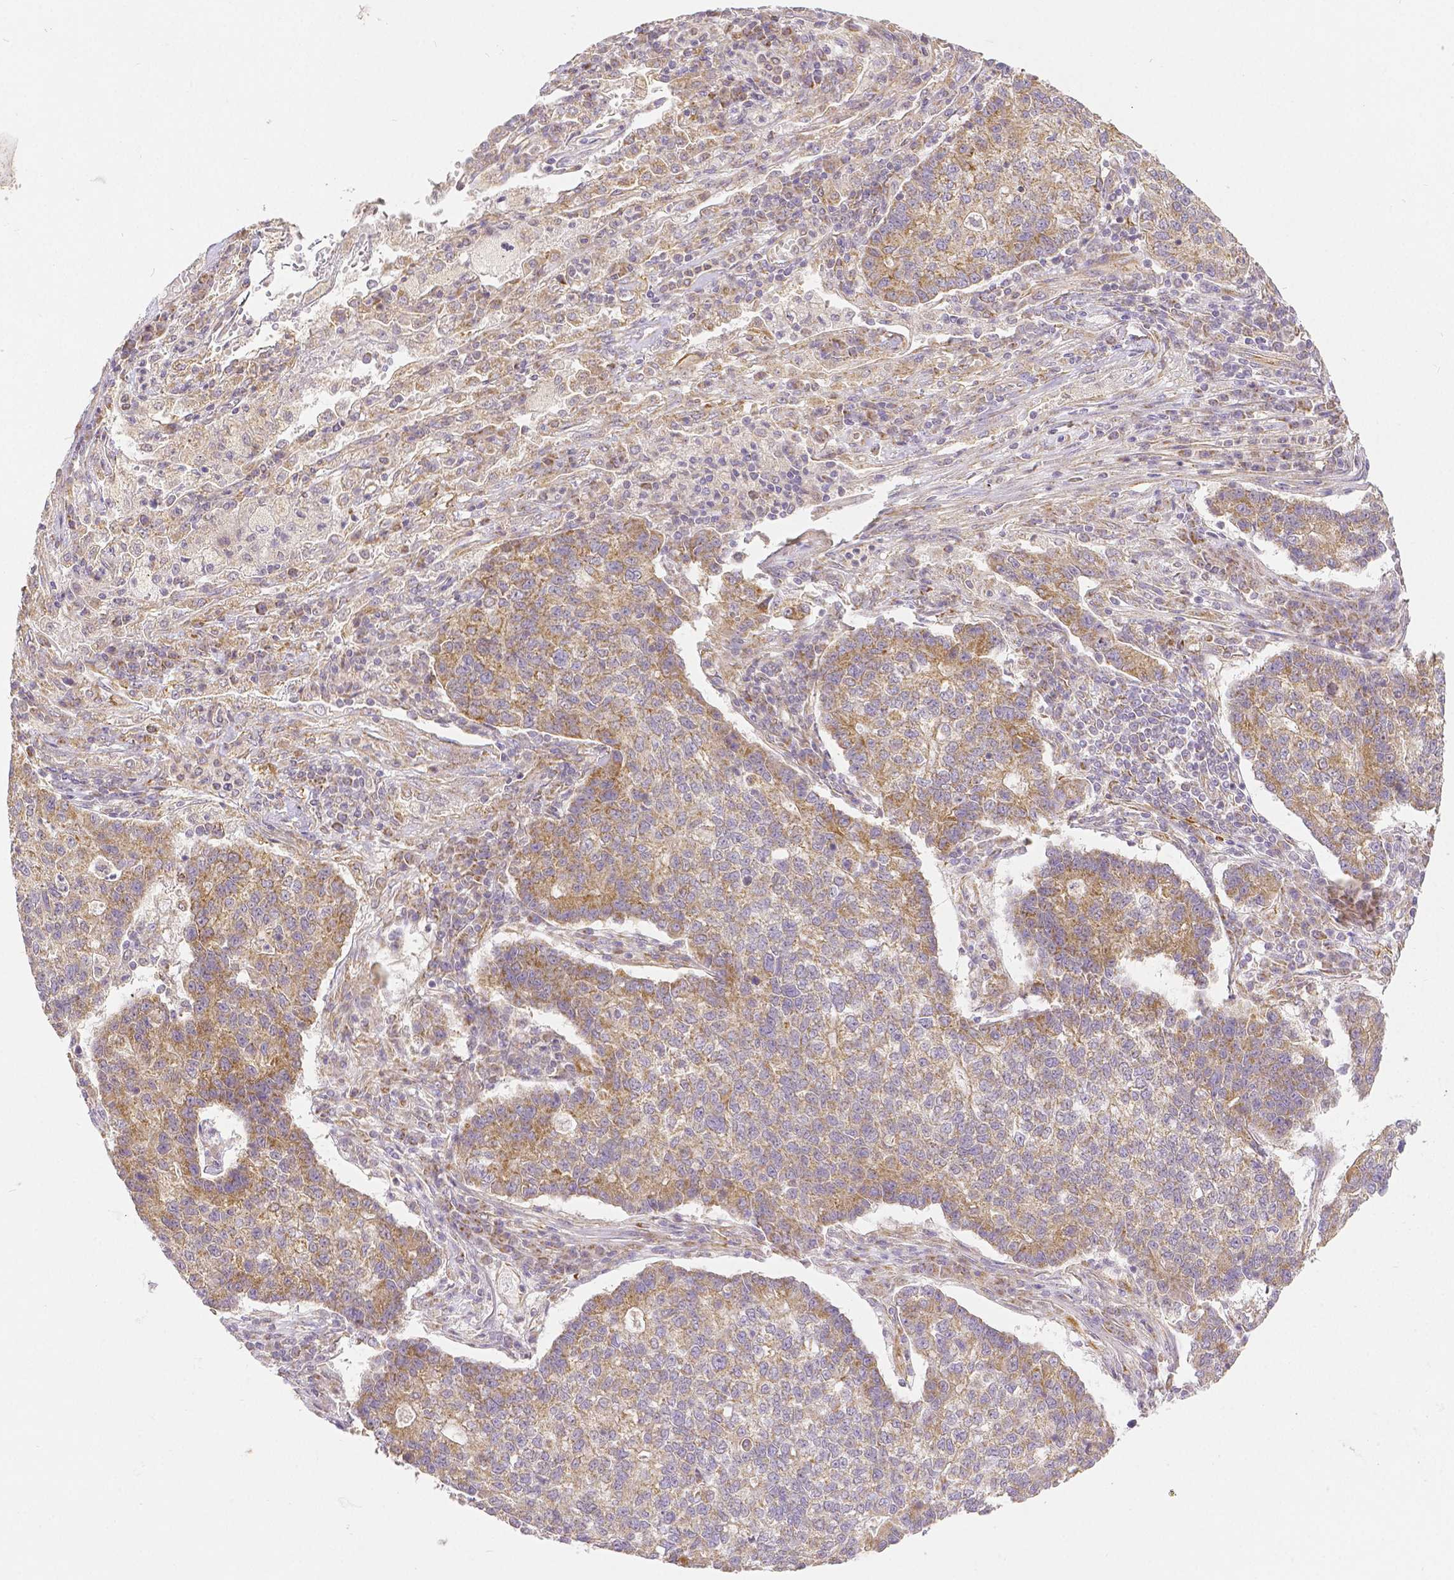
{"staining": {"intensity": "moderate", "quantity": "<25%", "location": "cytoplasmic/membranous"}, "tissue": "lung cancer", "cell_type": "Tumor cells", "image_type": "cancer", "snomed": [{"axis": "morphology", "description": "Adenocarcinoma, NOS"}, {"axis": "topography", "description": "Lung"}], "caption": "Adenocarcinoma (lung) stained with DAB (3,3'-diaminobenzidine) immunohistochemistry (IHC) demonstrates low levels of moderate cytoplasmic/membranous expression in about <25% of tumor cells. (Stains: DAB (3,3'-diaminobenzidine) in brown, nuclei in blue, Microscopy: brightfield microscopy at high magnification).", "gene": "RHOT1", "patient": {"sex": "male", "age": 57}}